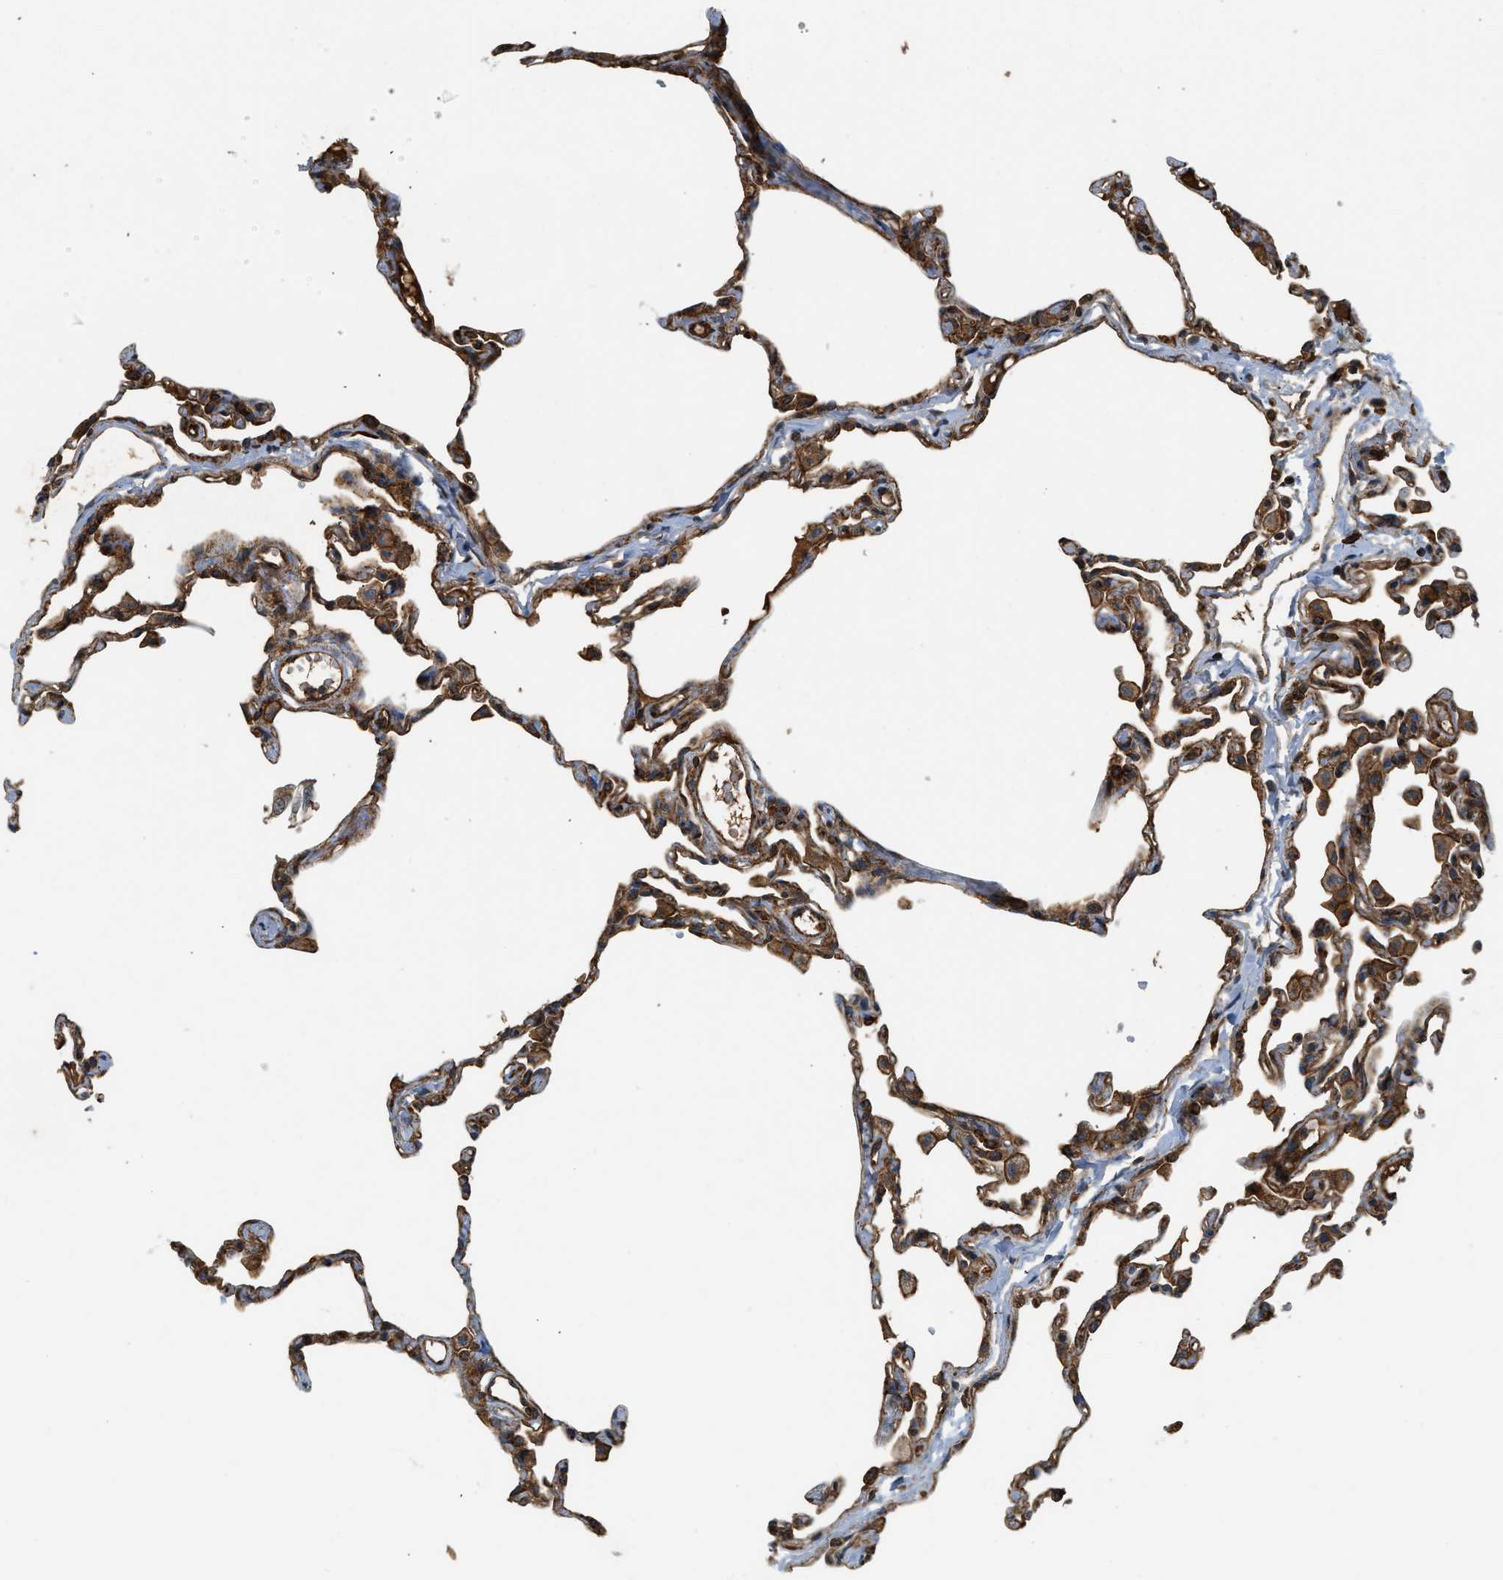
{"staining": {"intensity": "strong", "quantity": ">75%", "location": "cytoplasmic/membranous"}, "tissue": "lung", "cell_type": "Alveolar cells", "image_type": "normal", "snomed": [{"axis": "morphology", "description": "Normal tissue, NOS"}, {"axis": "topography", "description": "Lung"}], "caption": "High-power microscopy captured an IHC image of normal lung, revealing strong cytoplasmic/membranous positivity in about >75% of alveolar cells.", "gene": "HIP1", "patient": {"sex": "female", "age": 49}}